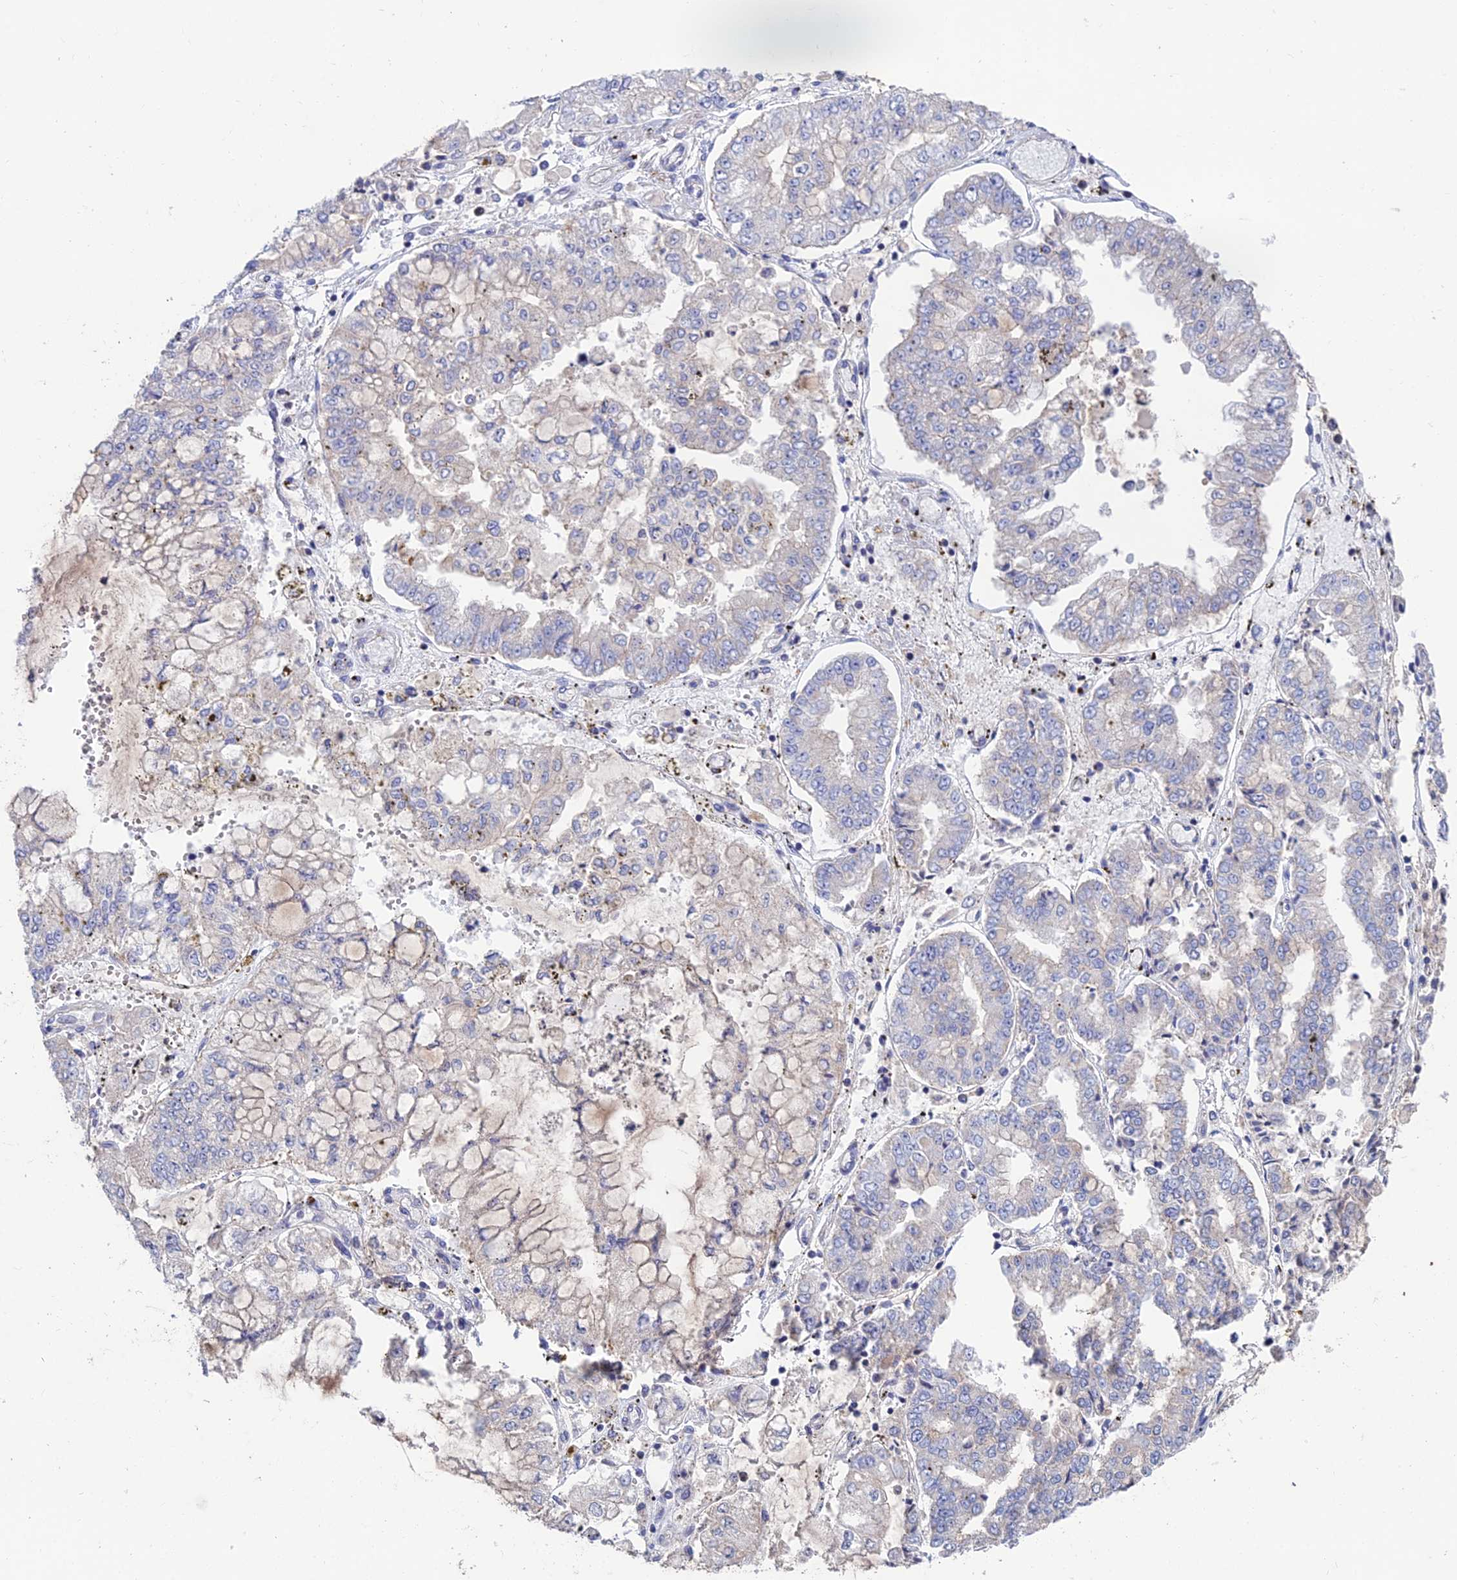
{"staining": {"intensity": "negative", "quantity": "none", "location": "none"}, "tissue": "stomach cancer", "cell_type": "Tumor cells", "image_type": "cancer", "snomed": [{"axis": "morphology", "description": "Adenocarcinoma, NOS"}, {"axis": "topography", "description": "Stomach"}], "caption": "Immunohistochemistry micrograph of neoplastic tissue: stomach adenocarcinoma stained with DAB (3,3'-diaminobenzidine) shows no significant protein expression in tumor cells. (DAB (3,3'-diaminobenzidine) immunohistochemistry (IHC) visualized using brightfield microscopy, high magnification).", "gene": "USP37", "patient": {"sex": "male", "age": 76}}